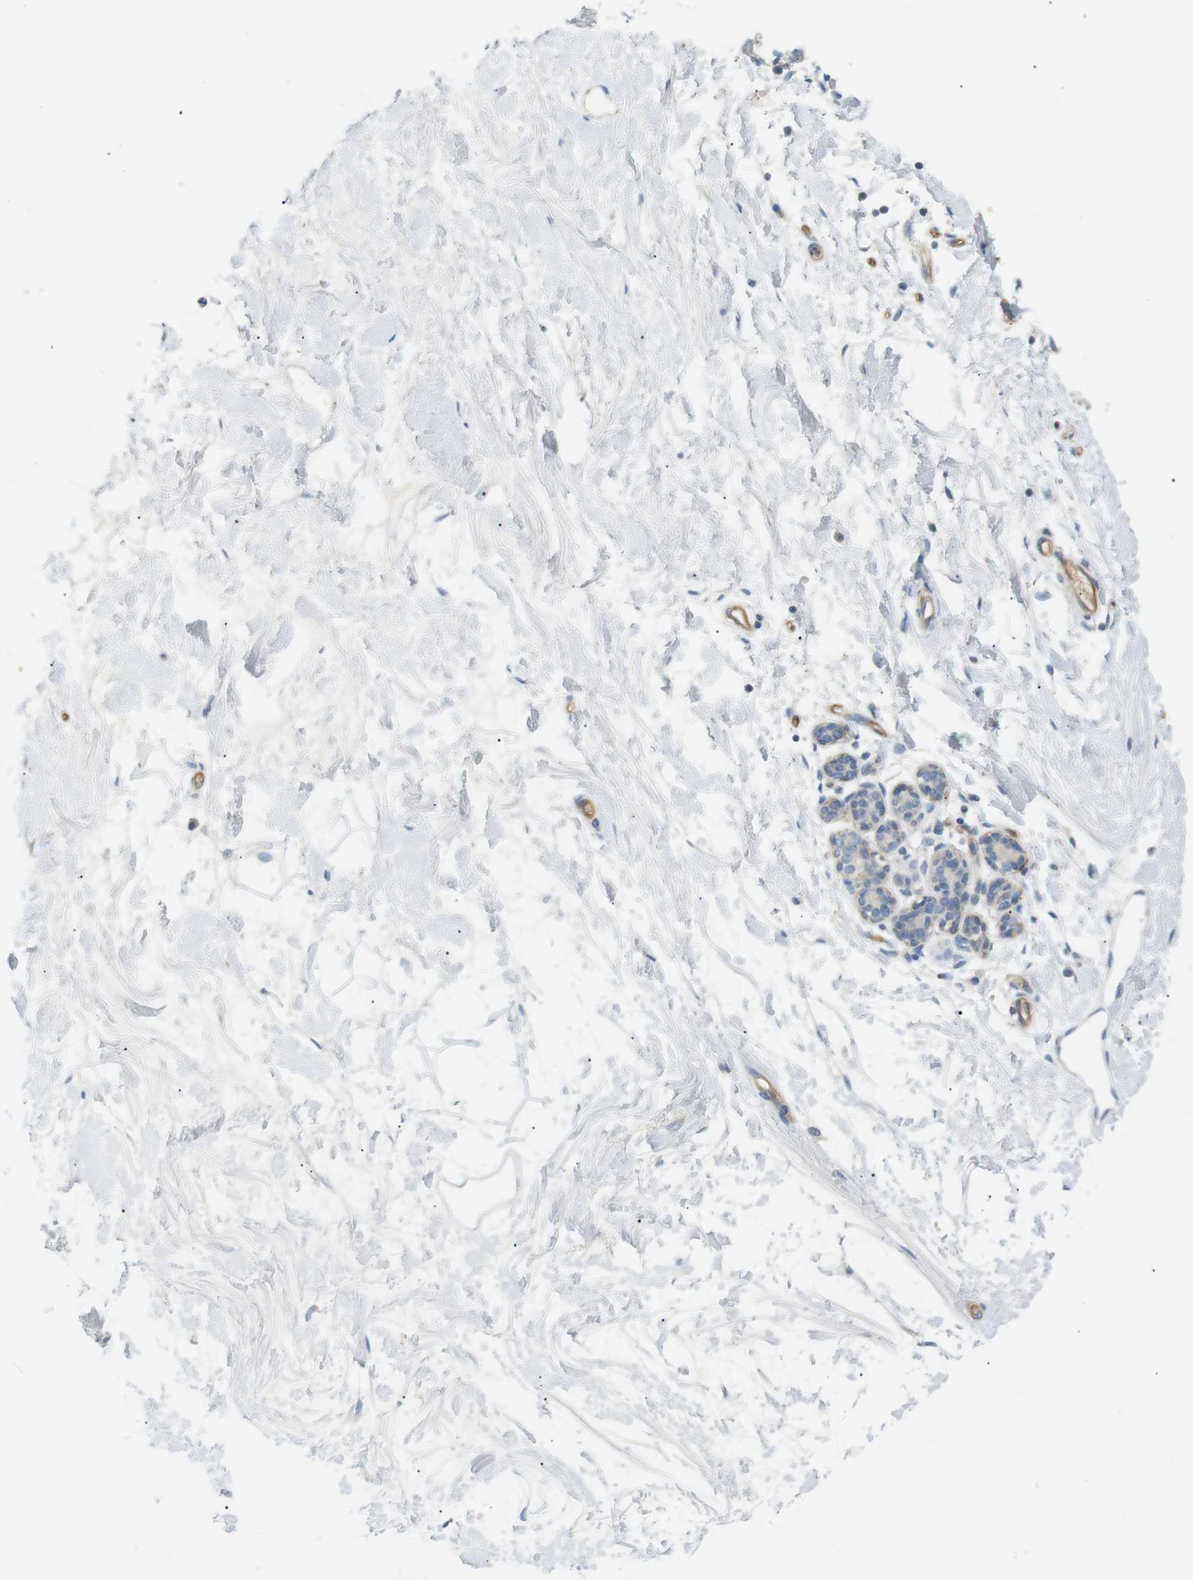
{"staining": {"intensity": "negative", "quantity": "none", "location": "none"}, "tissue": "breast", "cell_type": "Adipocytes", "image_type": "normal", "snomed": [{"axis": "morphology", "description": "Normal tissue, NOS"}, {"axis": "morphology", "description": "Lobular carcinoma"}, {"axis": "topography", "description": "Breast"}], "caption": "Immunohistochemical staining of normal human breast shows no significant staining in adipocytes.", "gene": "ADCY10", "patient": {"sex": "female", "age": 59}}